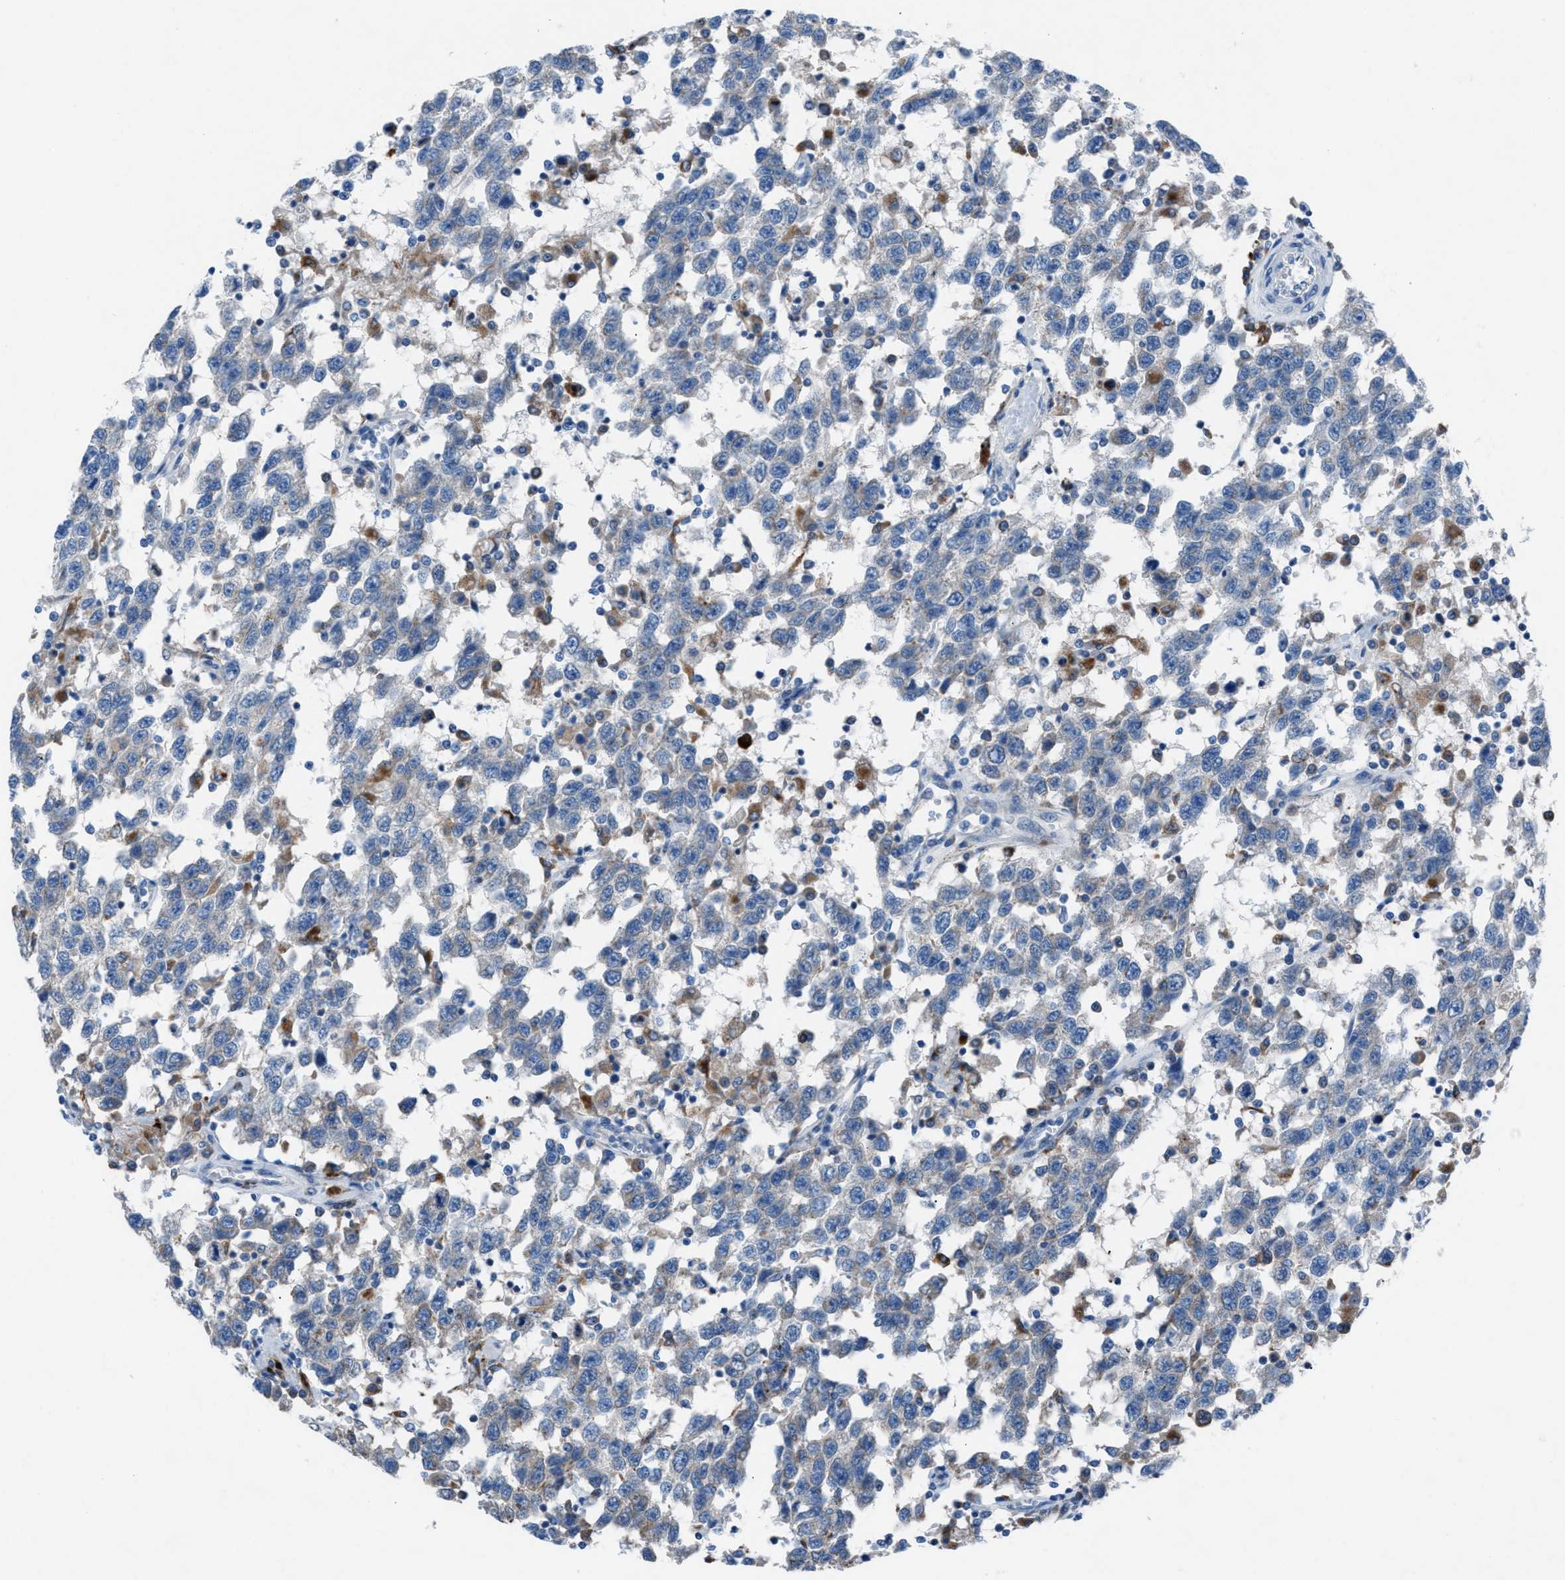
{"staining": {"intensity": "negative", "quantity": "none", "location": "none"}, "tissue": "testis cancer", "cell_type": "Tumor cells", "image_type": "cancer", "snomed": [{"axis": "morphology", "description": "Seminoma, NOS"}, {"axis": "topography", "description": "Testis"}], "caption": "IHC image of neoplastic tissue: human testis cancer stained with DAB displays no significant protein positivity in tumor cells.", "gene": "CD1B", "patient": {"sex": "male", "age": 41}}